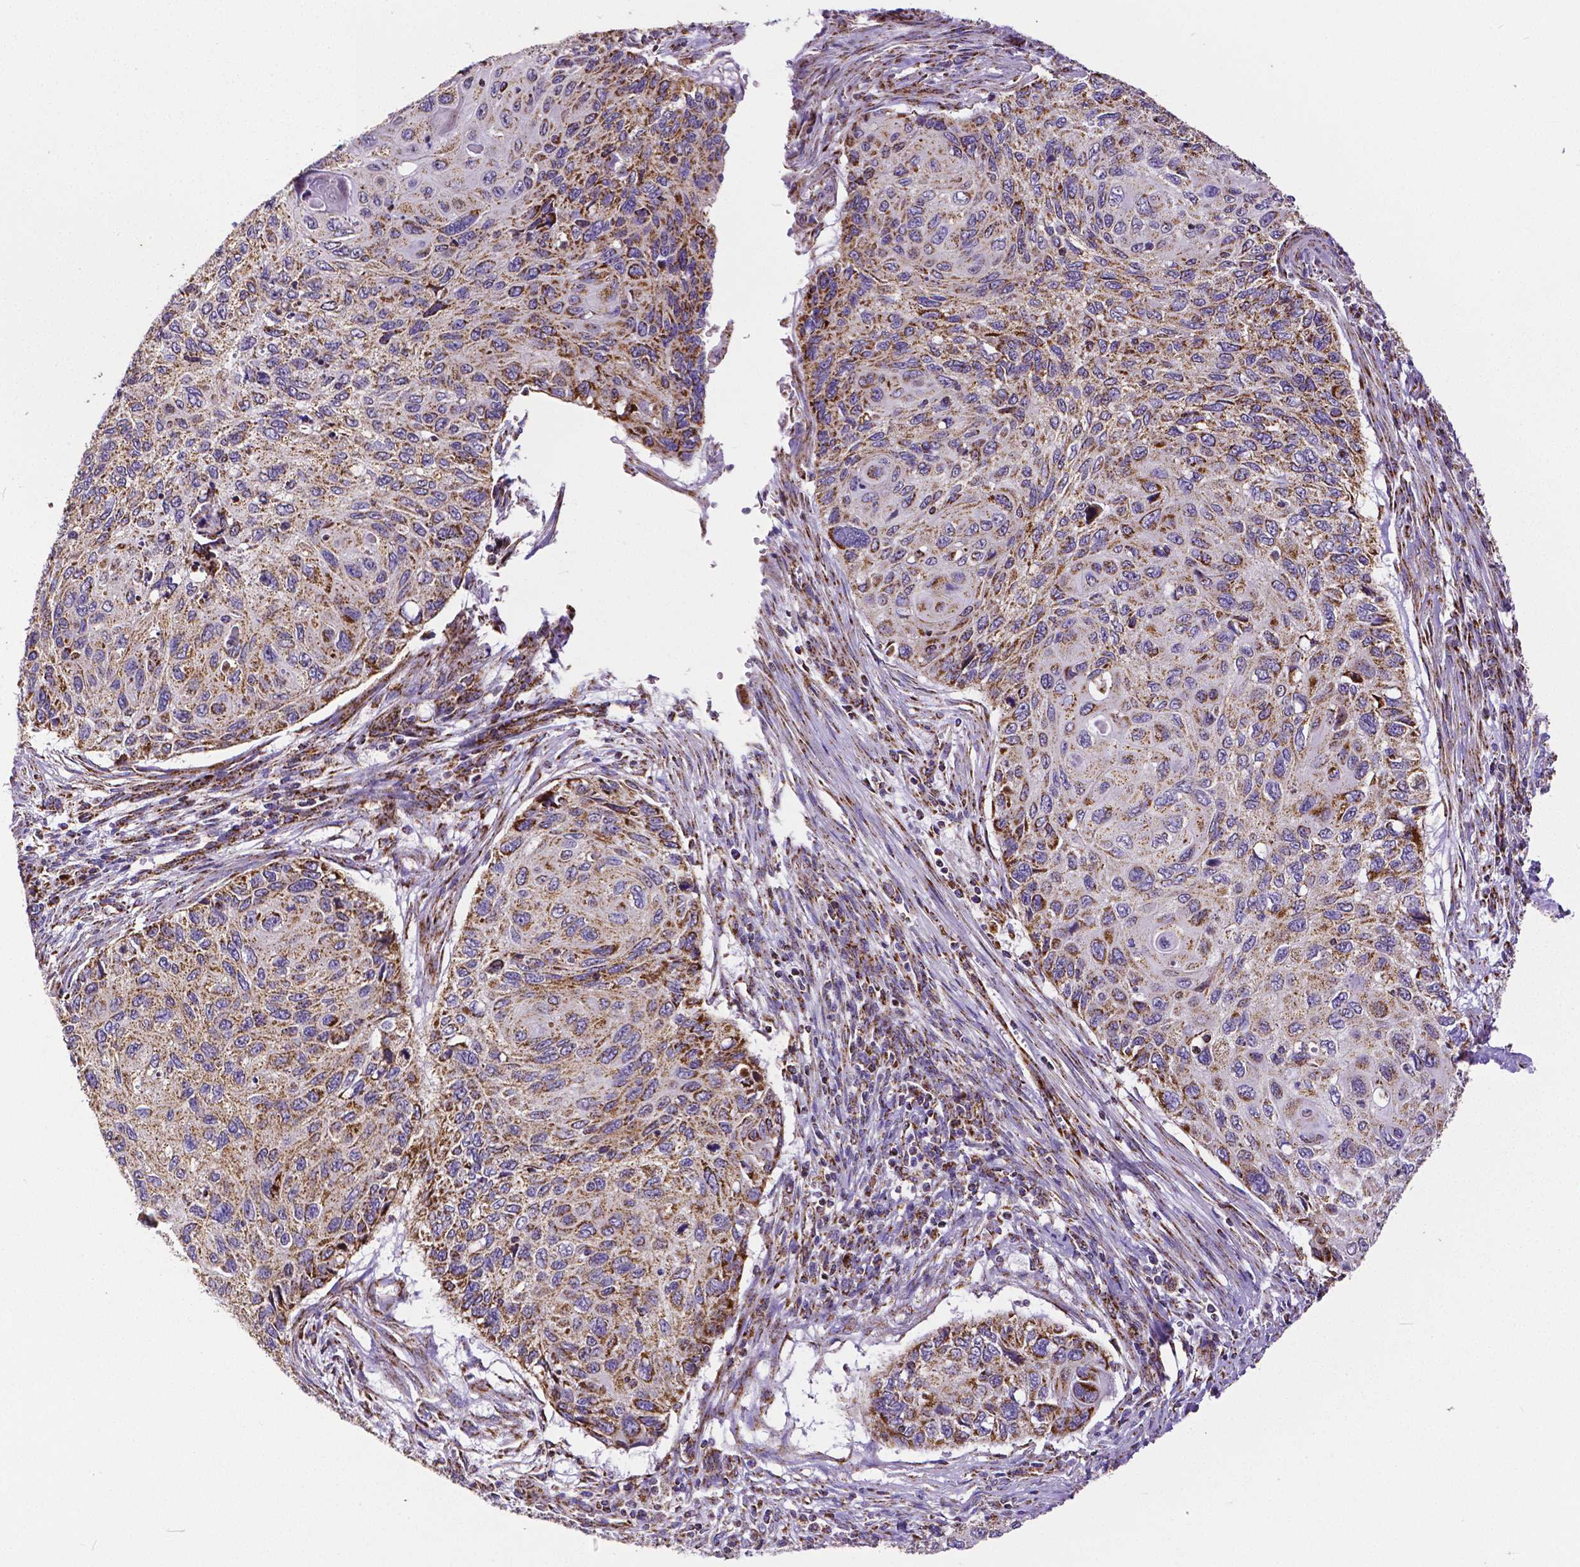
{"staining": {"intensity": "moderate", "quantity": ">75%", "location": "cytoplasmic/membranous"}, "tissue": "cervical cancer", "cell_type": "Tumor cells", "image_type": "cancer", "snomed": [{"axis": "morphology", "description": "Squamous cell carcinoma, NOS"}, {"axis": "topography", "description": "Cervix"}], "caption": "Cervical cancer (squamous cell carcinoma) was stained to show a protein in brown. There is medium levels of moderate cytoplasmic/membranous expression in approximately >75% of tumor cells. (DAB = brown stain, brightfield microscopy at high magnification).", "gene": "MACC1", "patient": {"sex": "female", "age": 70}}